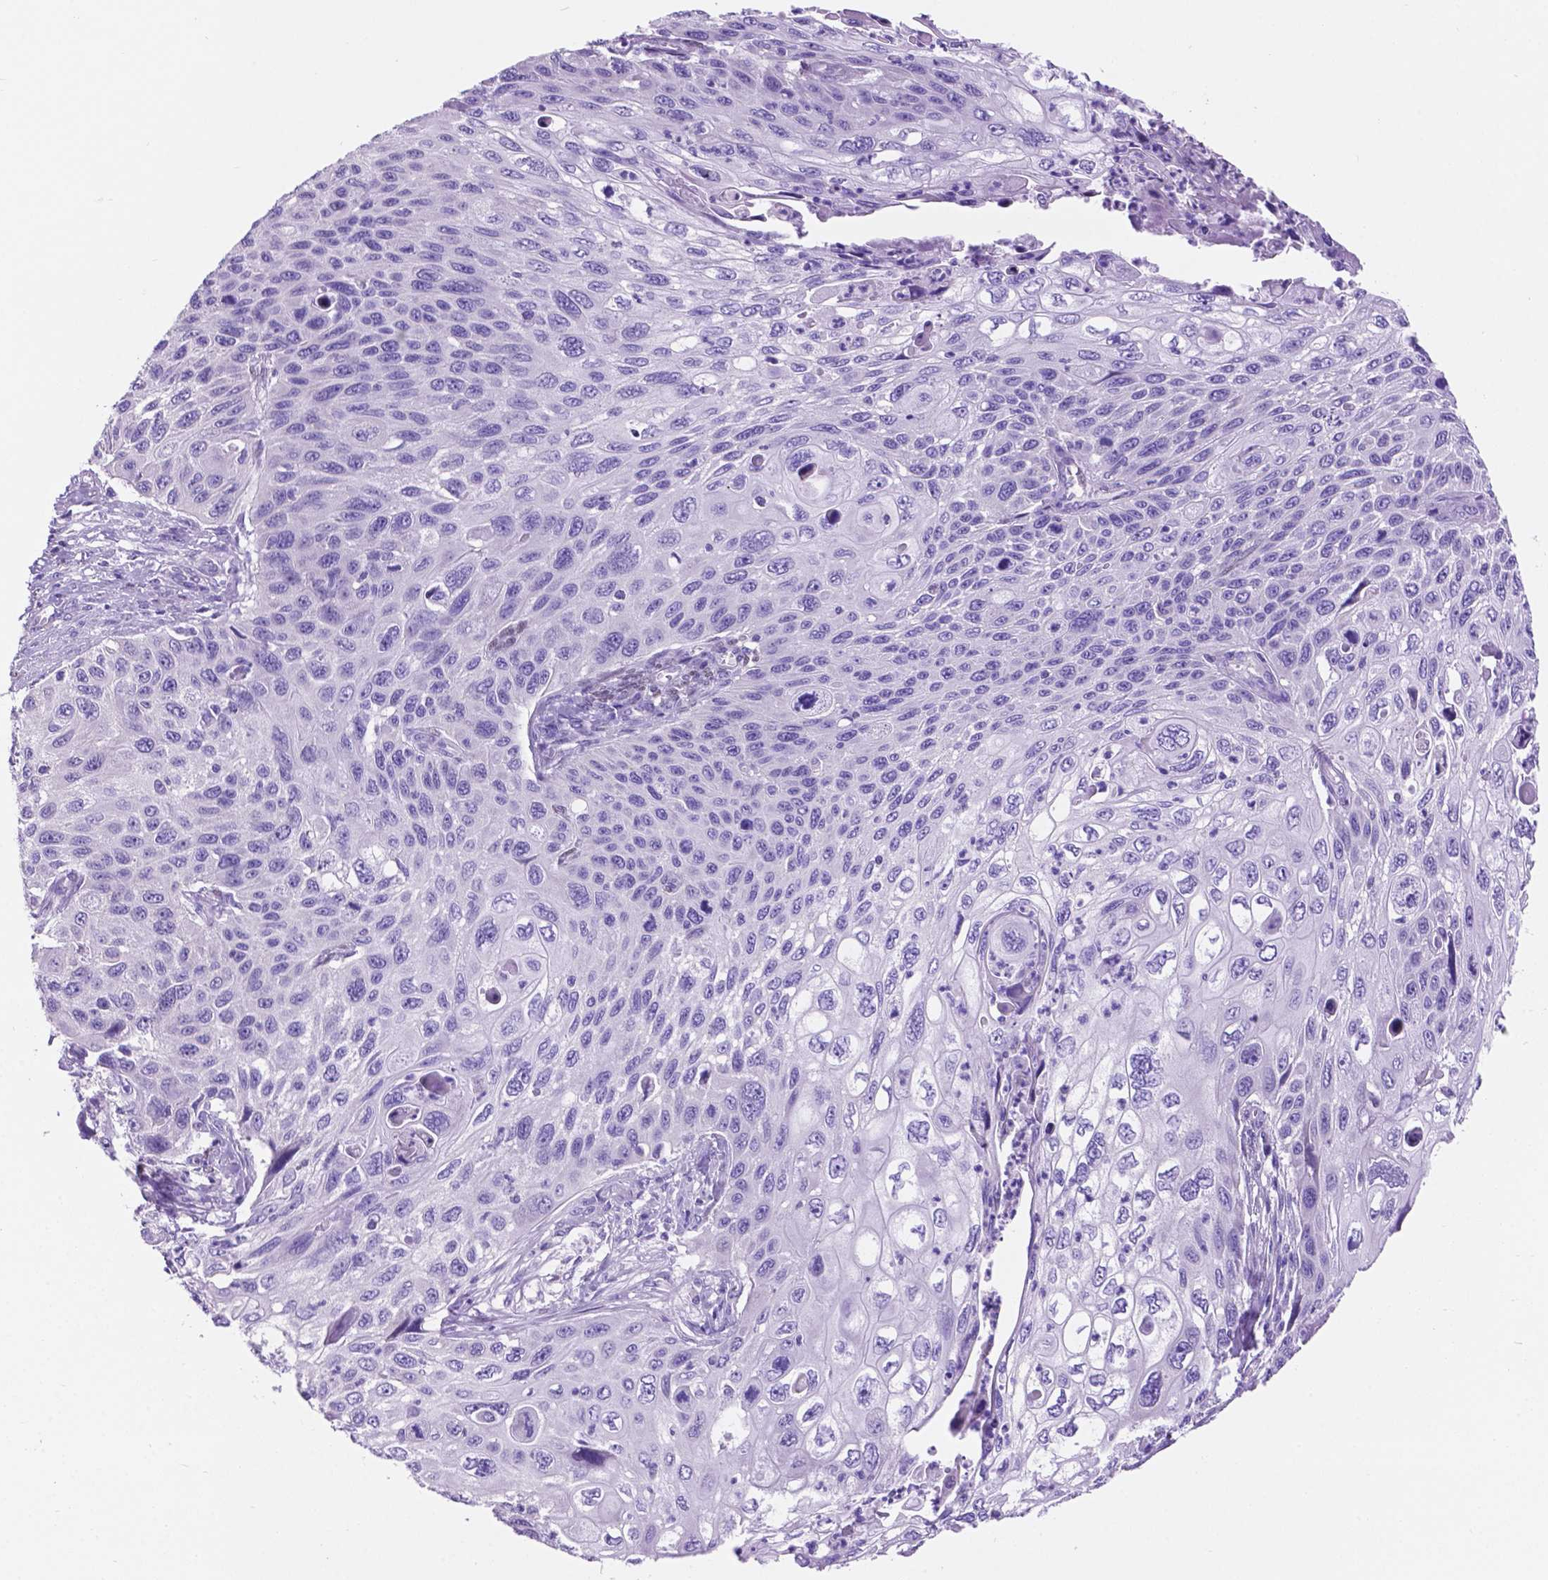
{"staining": {"intensity": "negative", "quantity": "none", "location": "none"}, "tissue": "cervical cancer", "cell_type": "Tumor cells", "image_type": "cancer", "snomed": [{"axis": "morphology", "description": "Squamous cell carcinoma, NOS"}, {"axis": "topography", "description": "Cervix"}], "caption": "A micrograph of cervical cancer (squamous cell carcinoma) stained for a protein exhibits no brown staining in tumor cells.", "gene": "TMEM210", "patient": {"sex": "female", "age": 70}}